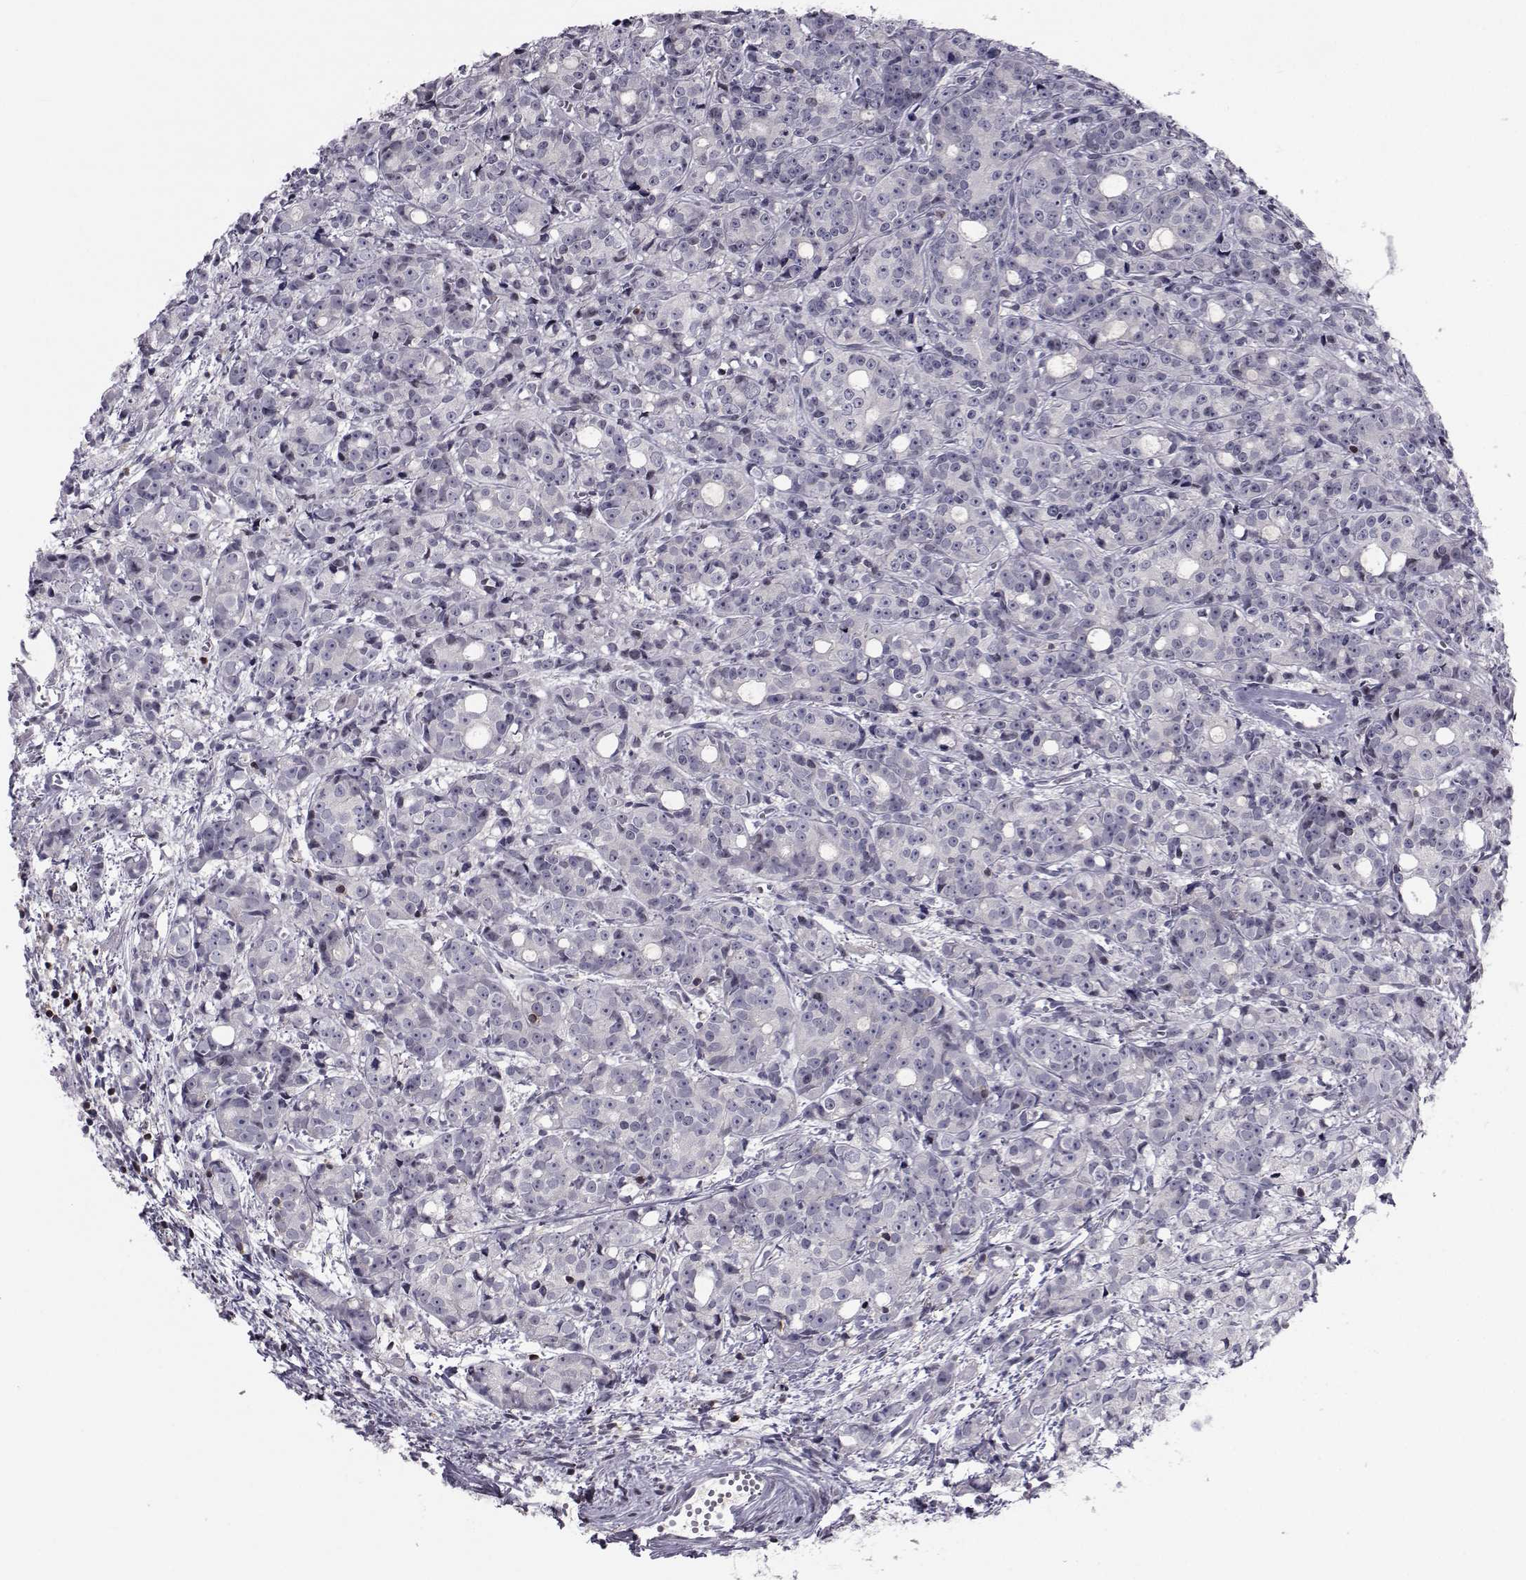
{"staining": {"intensity": "negative", "quantity": "none", "location": "none"}, "tissue": "prostate cancer", "cell_type": "Tumor cells", "image_type": "cancer", "snomed": [{"axis": "morphology", "description": "Adenocarcinoma, Medium grade"}, {"axis": "topography", "description": "Prostate"}], "caption": "DAB immunohistochemical staining of human prostate cancer shows no significant staining in tumor cells.", "gene": "PCP4L1", "patient": {"sex": "male", "age": 74}}